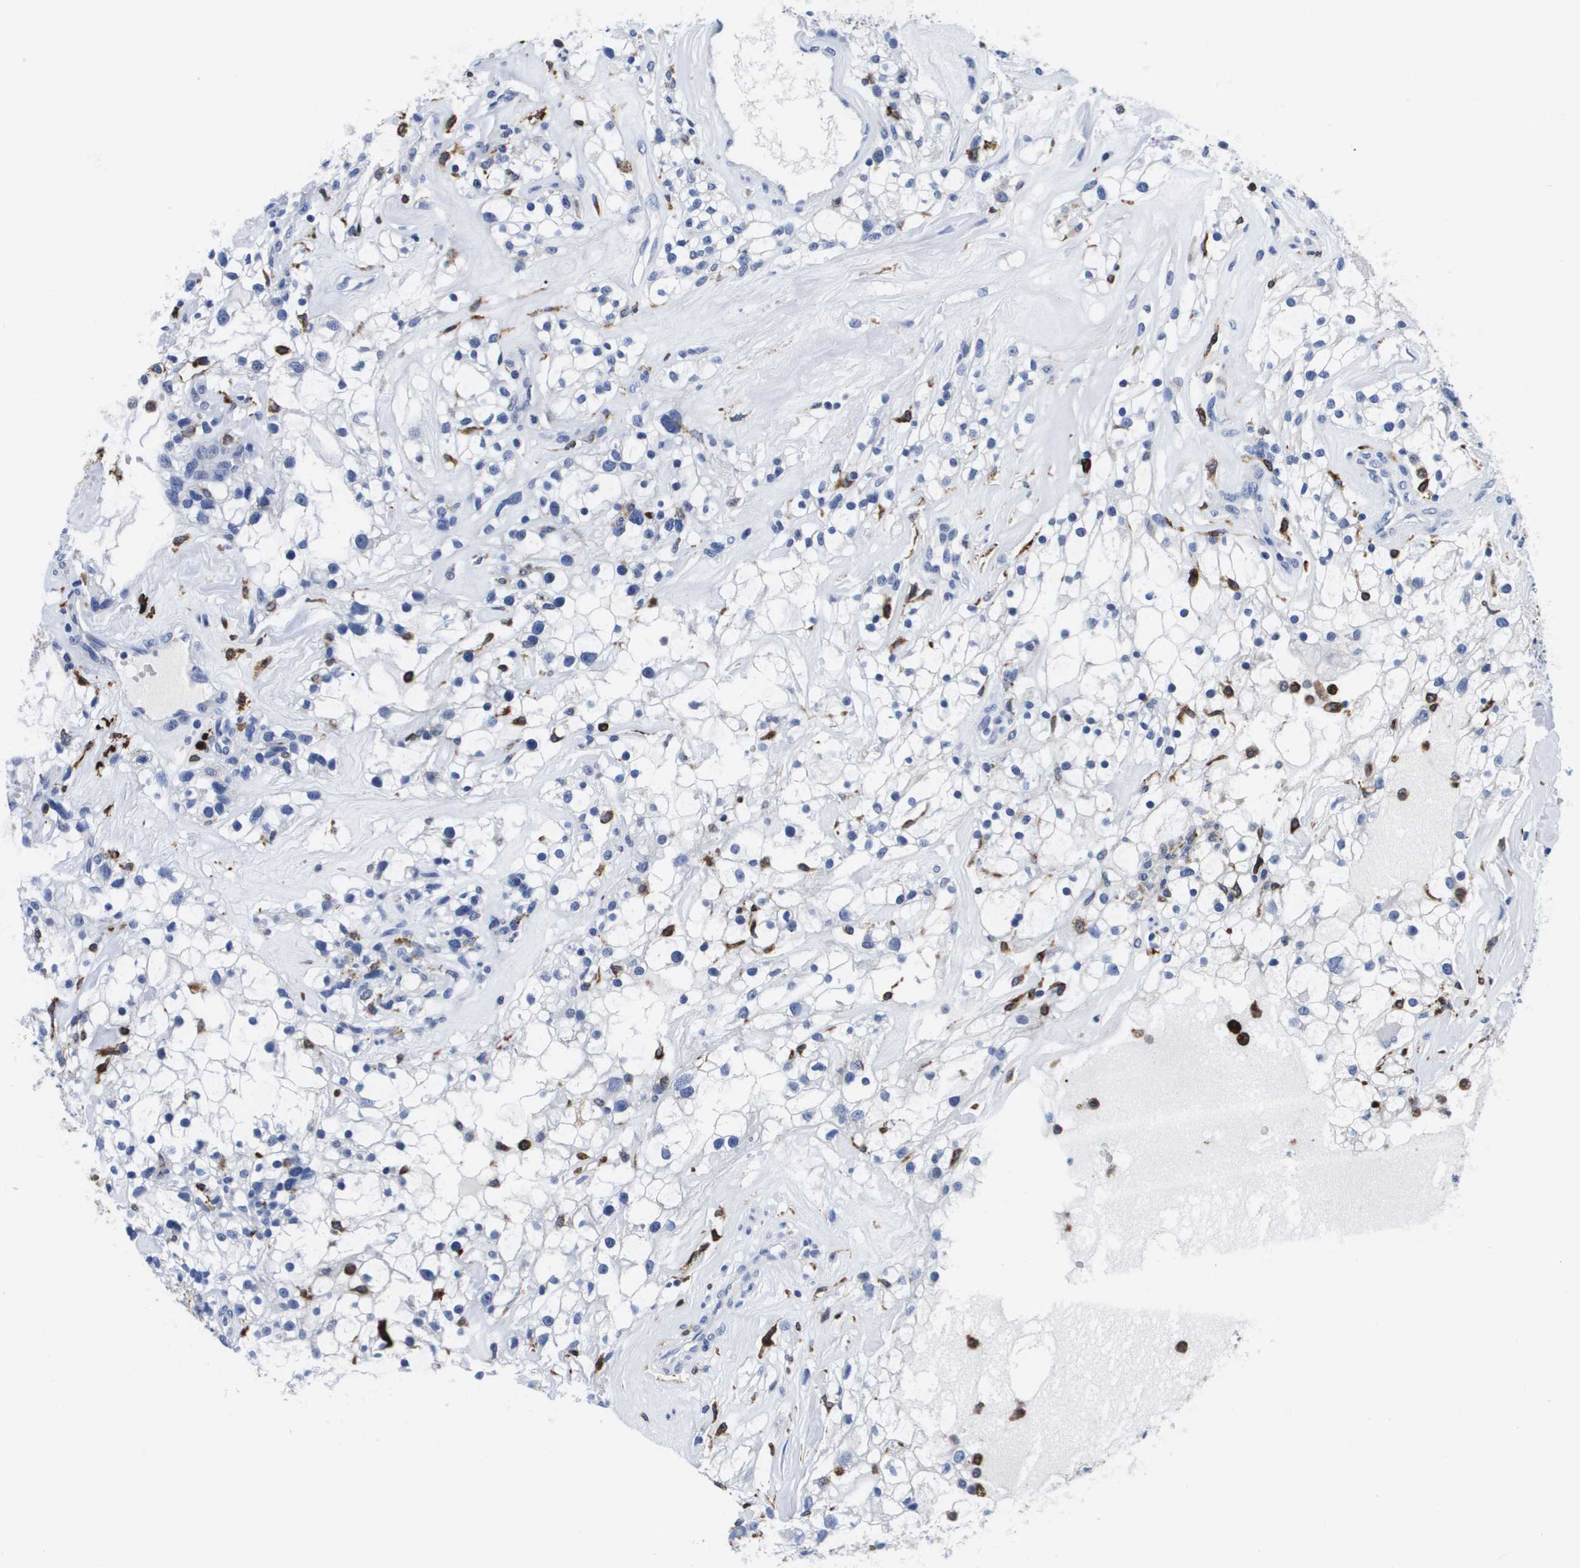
{"staining": {"intensity": "negative", "quantity": "none", "location": "none"}, "tissue": "renal cancer", "cell_type": "Tumor cells", "image_type": "cancer", "snomed": [{"axis": "morphology", "description": "Adenocarcinoma, NOS"}, {"axis": "topography", "description": "Kidney"}], "caption": "Photomicrograph shows no protein expression in tumor cells of renal cancer (adenocarcinoma) tissue.", "gene": "HMOX1", "patient": {"sex": "female", "age": 60}}